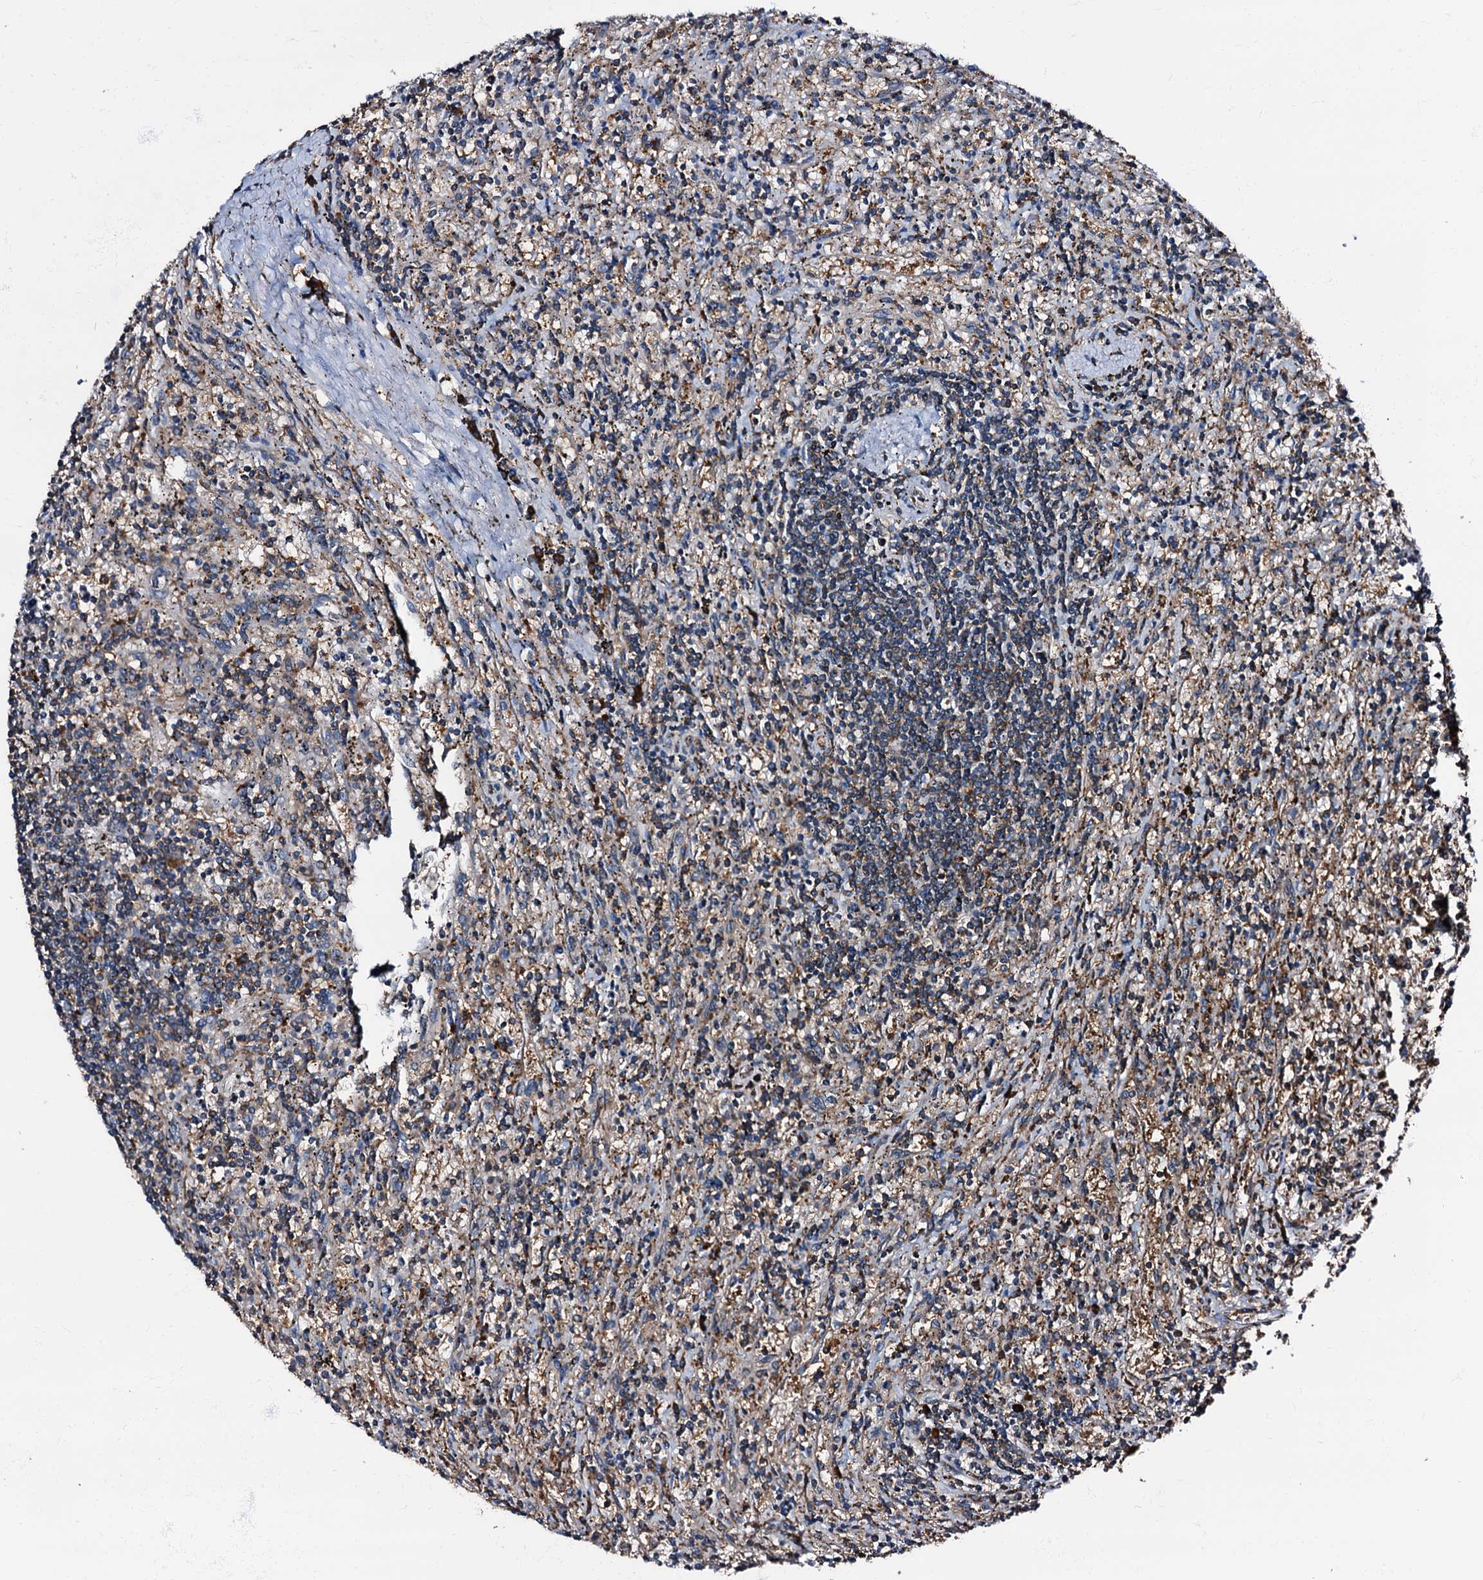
{"staining": {"intensity": "moderate", "quantity": "25%-75%", "location": "cytoplasmic/membranous"}, "tissue": "lymphoma", "cell_type": "Tumor cells", "image_type": "cancer", "snomed": [{"axis": "morphology", "description": "Malignant lymphoma, non-Hodgkin's type, Low grade"}, {"axis": "topography", "description": "Spleen"}], "caption": "This micrograph reveals immunohistochemistry staining of malignant lymphoma, non-Hodgkin's type (low-grade), with medium moderate cytoplasmic/membranous staining in about 25%-75% of tumor cells.", "gene": "ATP2C1", "patient": {"sex": "male", "age": 76}}